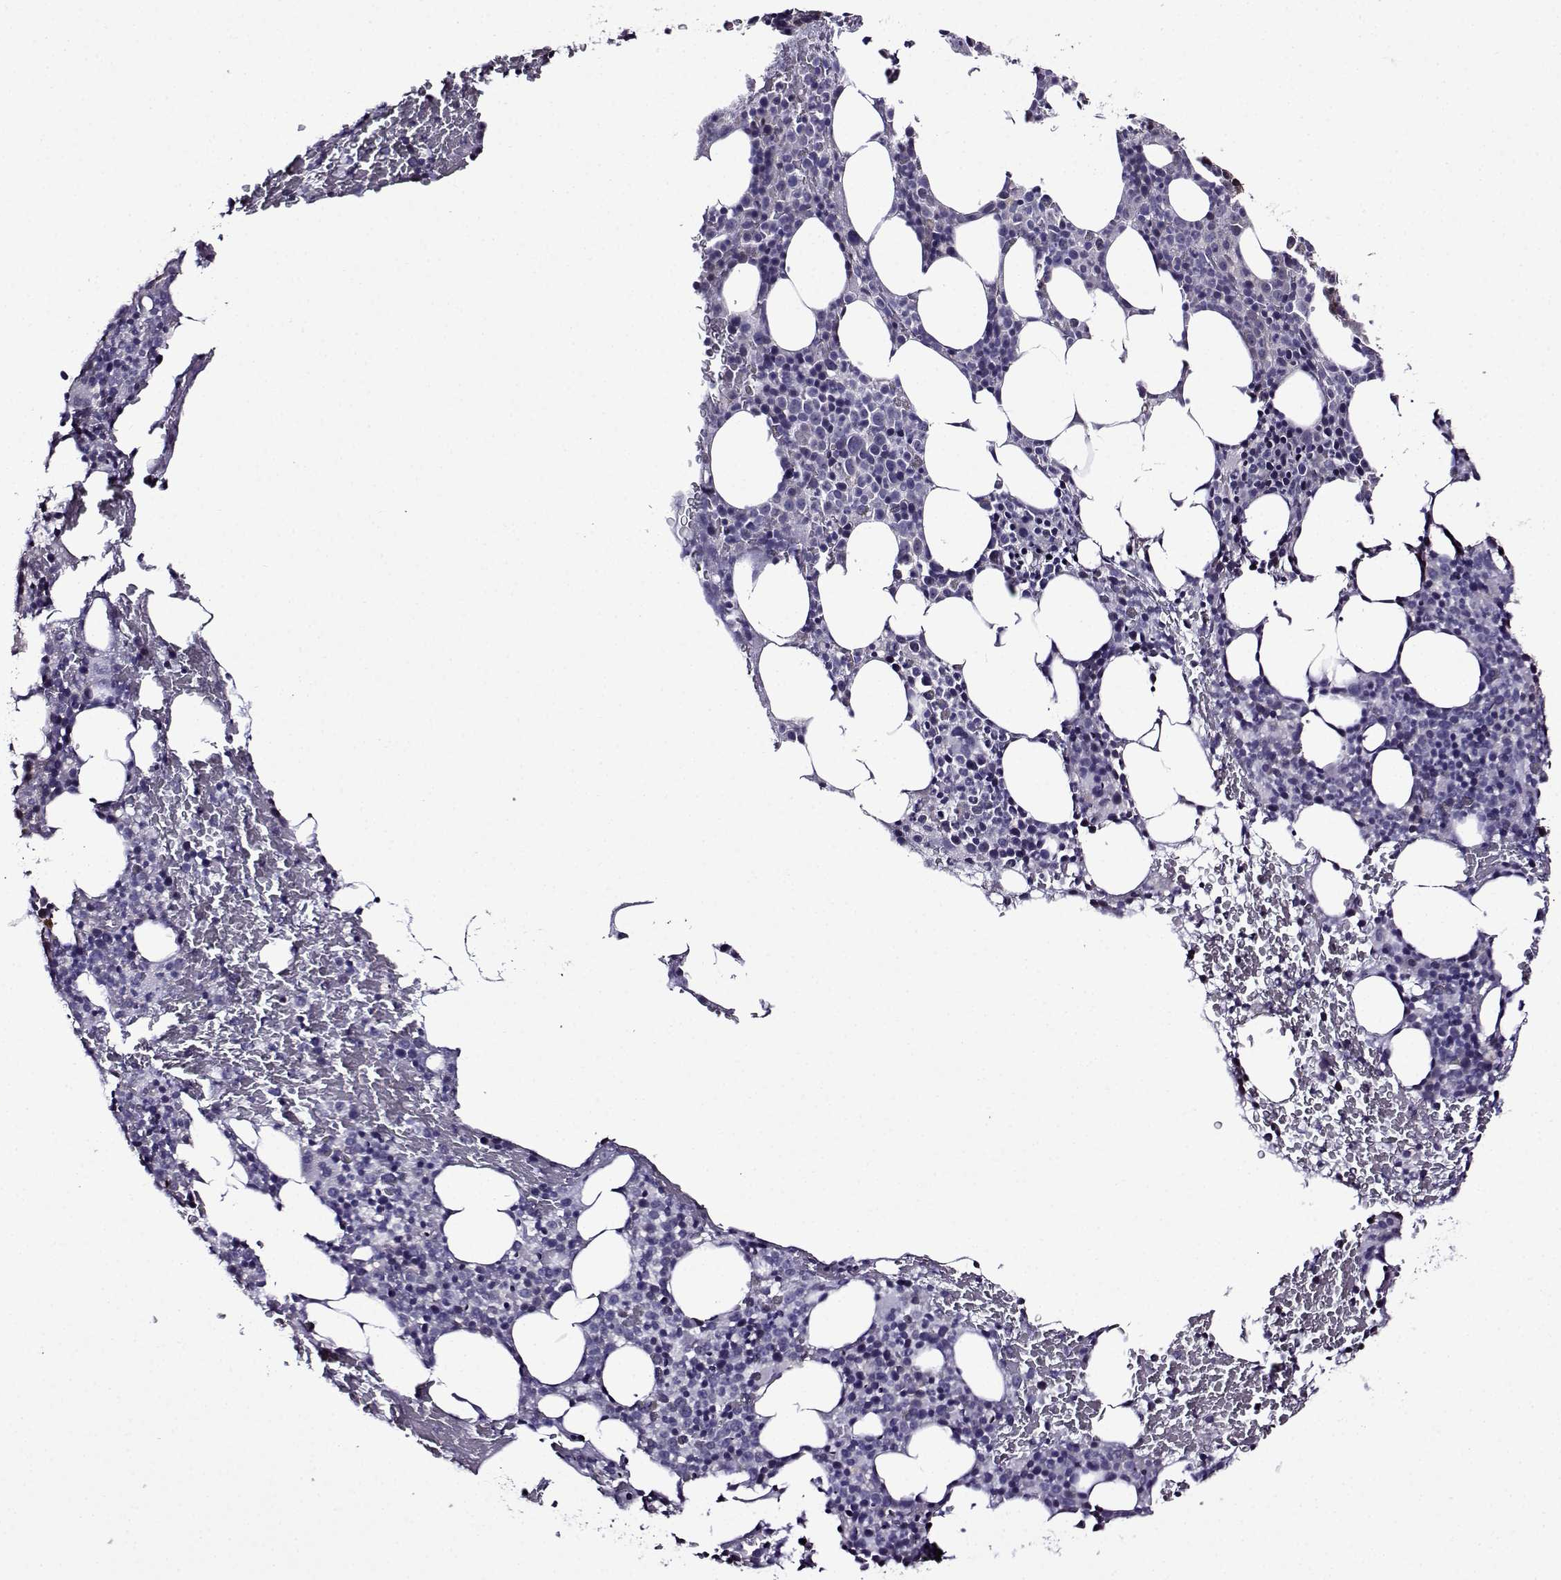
{"staining": {"intensity": "negative", "quantity": "none", "location": "none"}, "tissue": "bone marrow", "cell_type": "Hematopoietic cells", "image_type": "normal", "snomed": [{"axis": "morphology", "description": "Normal tissue, NOS"}, {"axis": "topography", "description": "Bone marrow"}], "caption": "A photomicrograph of bone marrow stained for a protein reveals no brown staining in hematopoietic cells.", "gene": "TMEM266", "patient": {"sex": "male", "age": 72}}